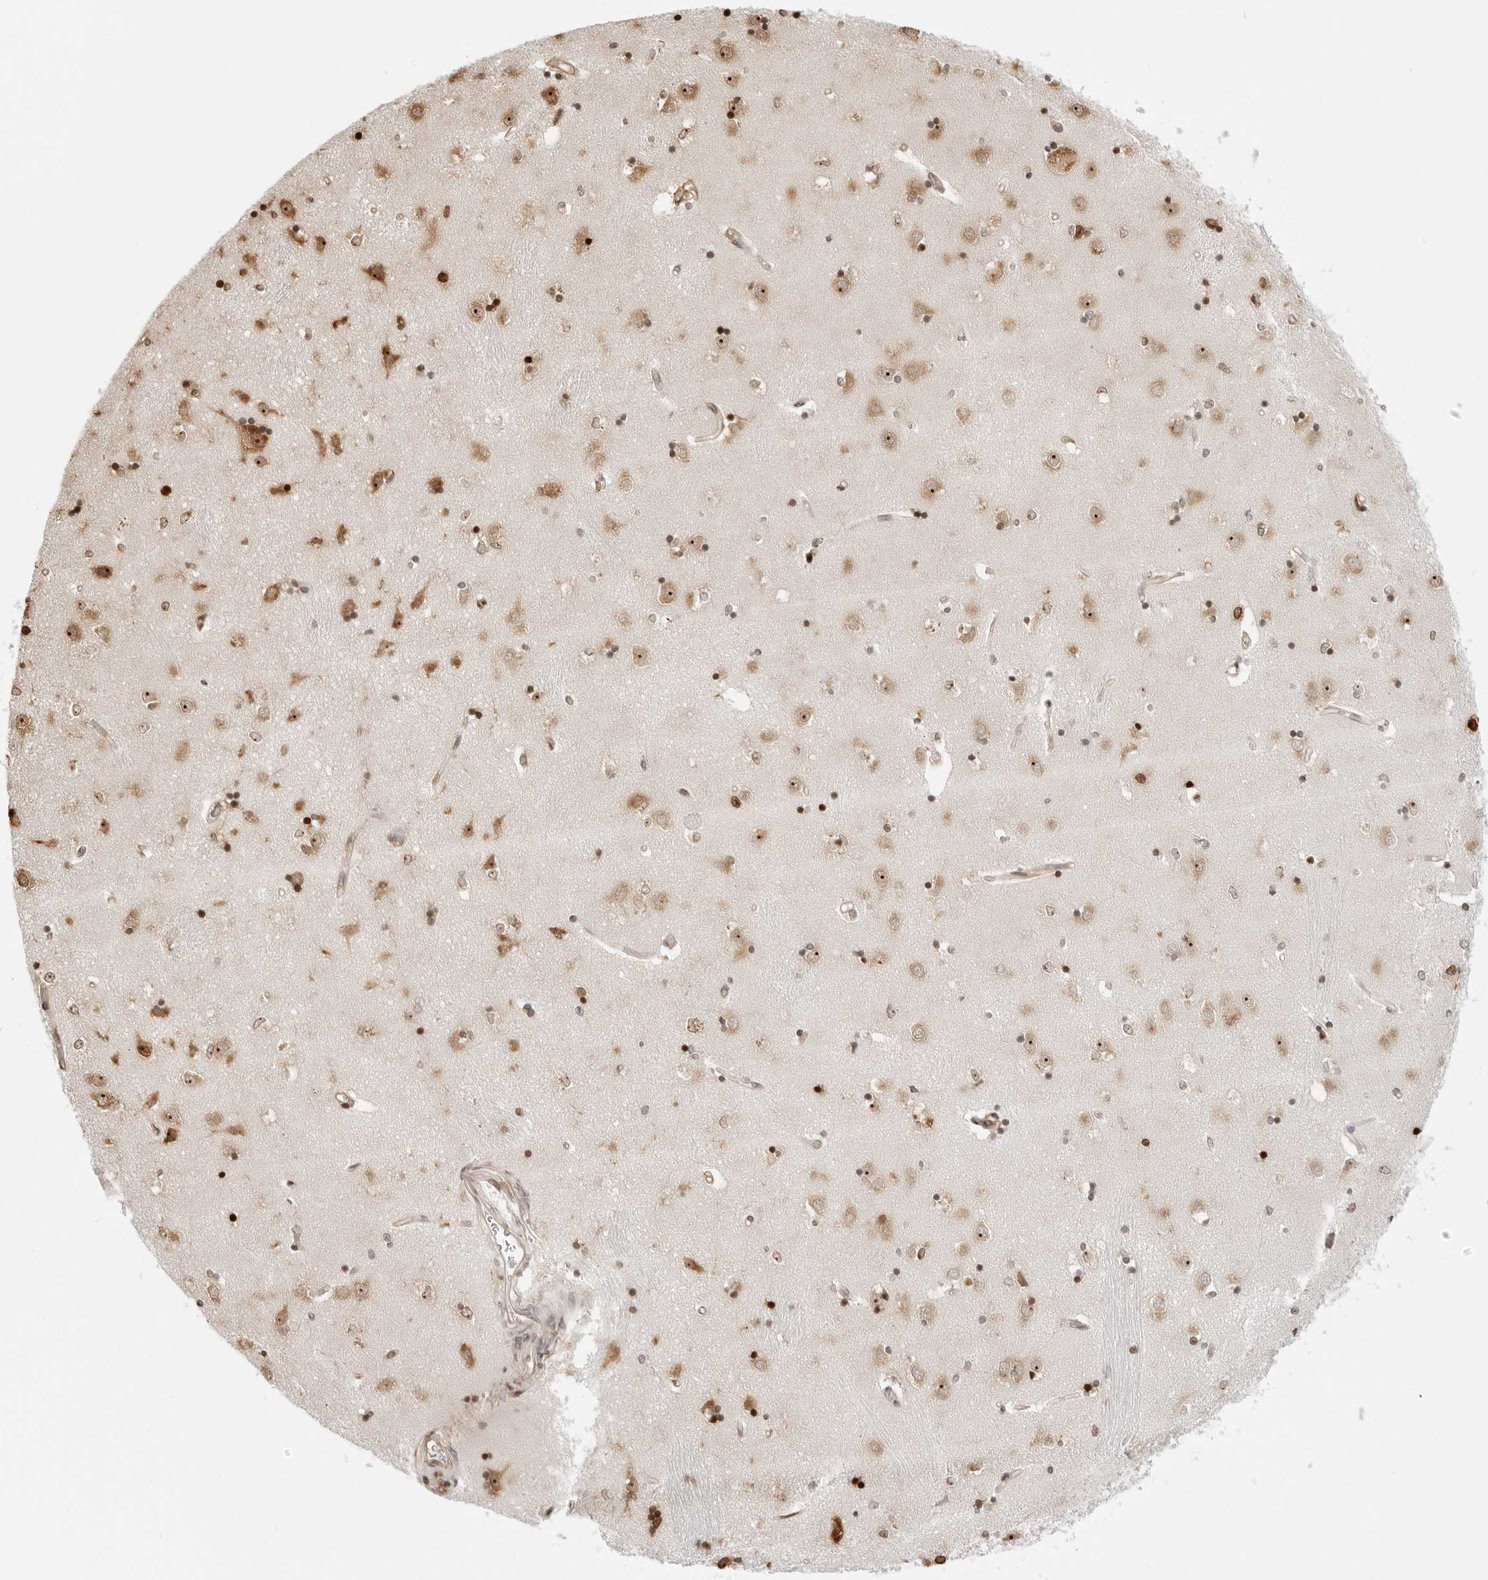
{"staining": {"intensity": "moderate", "quantity": "25%-75%", "location": "nuclear"}, "tissue": "caudate", "cell_type": "Glial cells", "image_type": "normal", "snomed": [{"axis": "morphology", "description": "Normal tissue, NOS"}, {"axis": "topography", "description": "Lateral ventricle wall"}], "caption": "A brown stain highlights moderate nuclear positivity of a protein in glial cells of unremarkable caudate. The staining is performed using DAB brown chromogen to label protein expression. The nuclei are counter-stained blue using hematoxylin.", "gene": "FKBP14", "patient": {"sex": "male", "age": 45}}